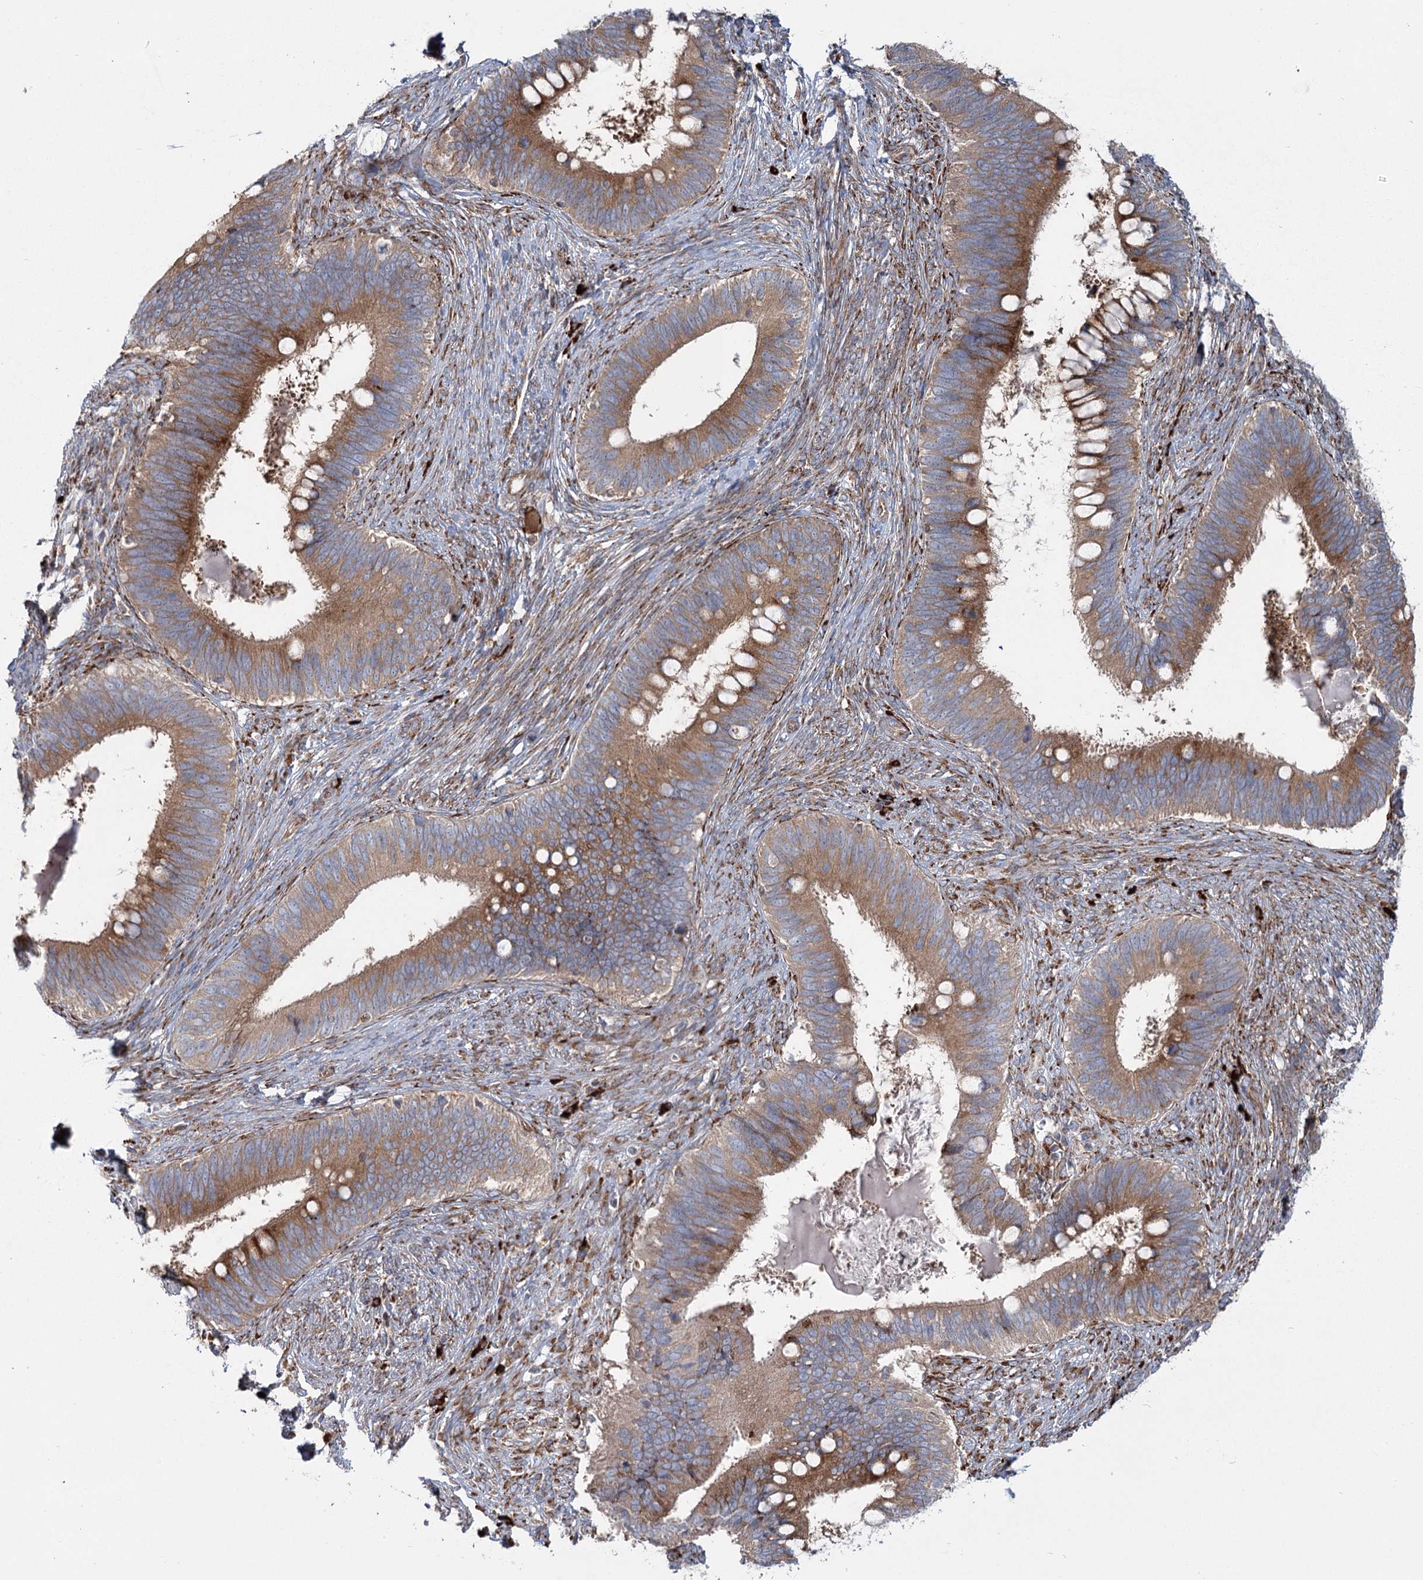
{"staining": {"intensity": "moderate", "quantity": ">75%", "location": "cytoplasmic/membranous"}, "tissue": "cervical cancer", "cell_type": "Tumor cells", "image_type": "cancer", "snomed": [{"axis": "morphology", "description": "Adenocarcinoma, NOS"}, {"axis": "topography", "description": "Cervix"}], "caption": "Protein staining of cervical cancer (adenocarcinoma) tissue shows moderate cytoplasmic/membranous expression in about >75% of tumor cells. (DAB (3,3'-diaminobenzidine) IHC with brightfield microscopy, high magnification).", "gene": "POGLUT1", "patient": {"sex": "female", "age": 42}}